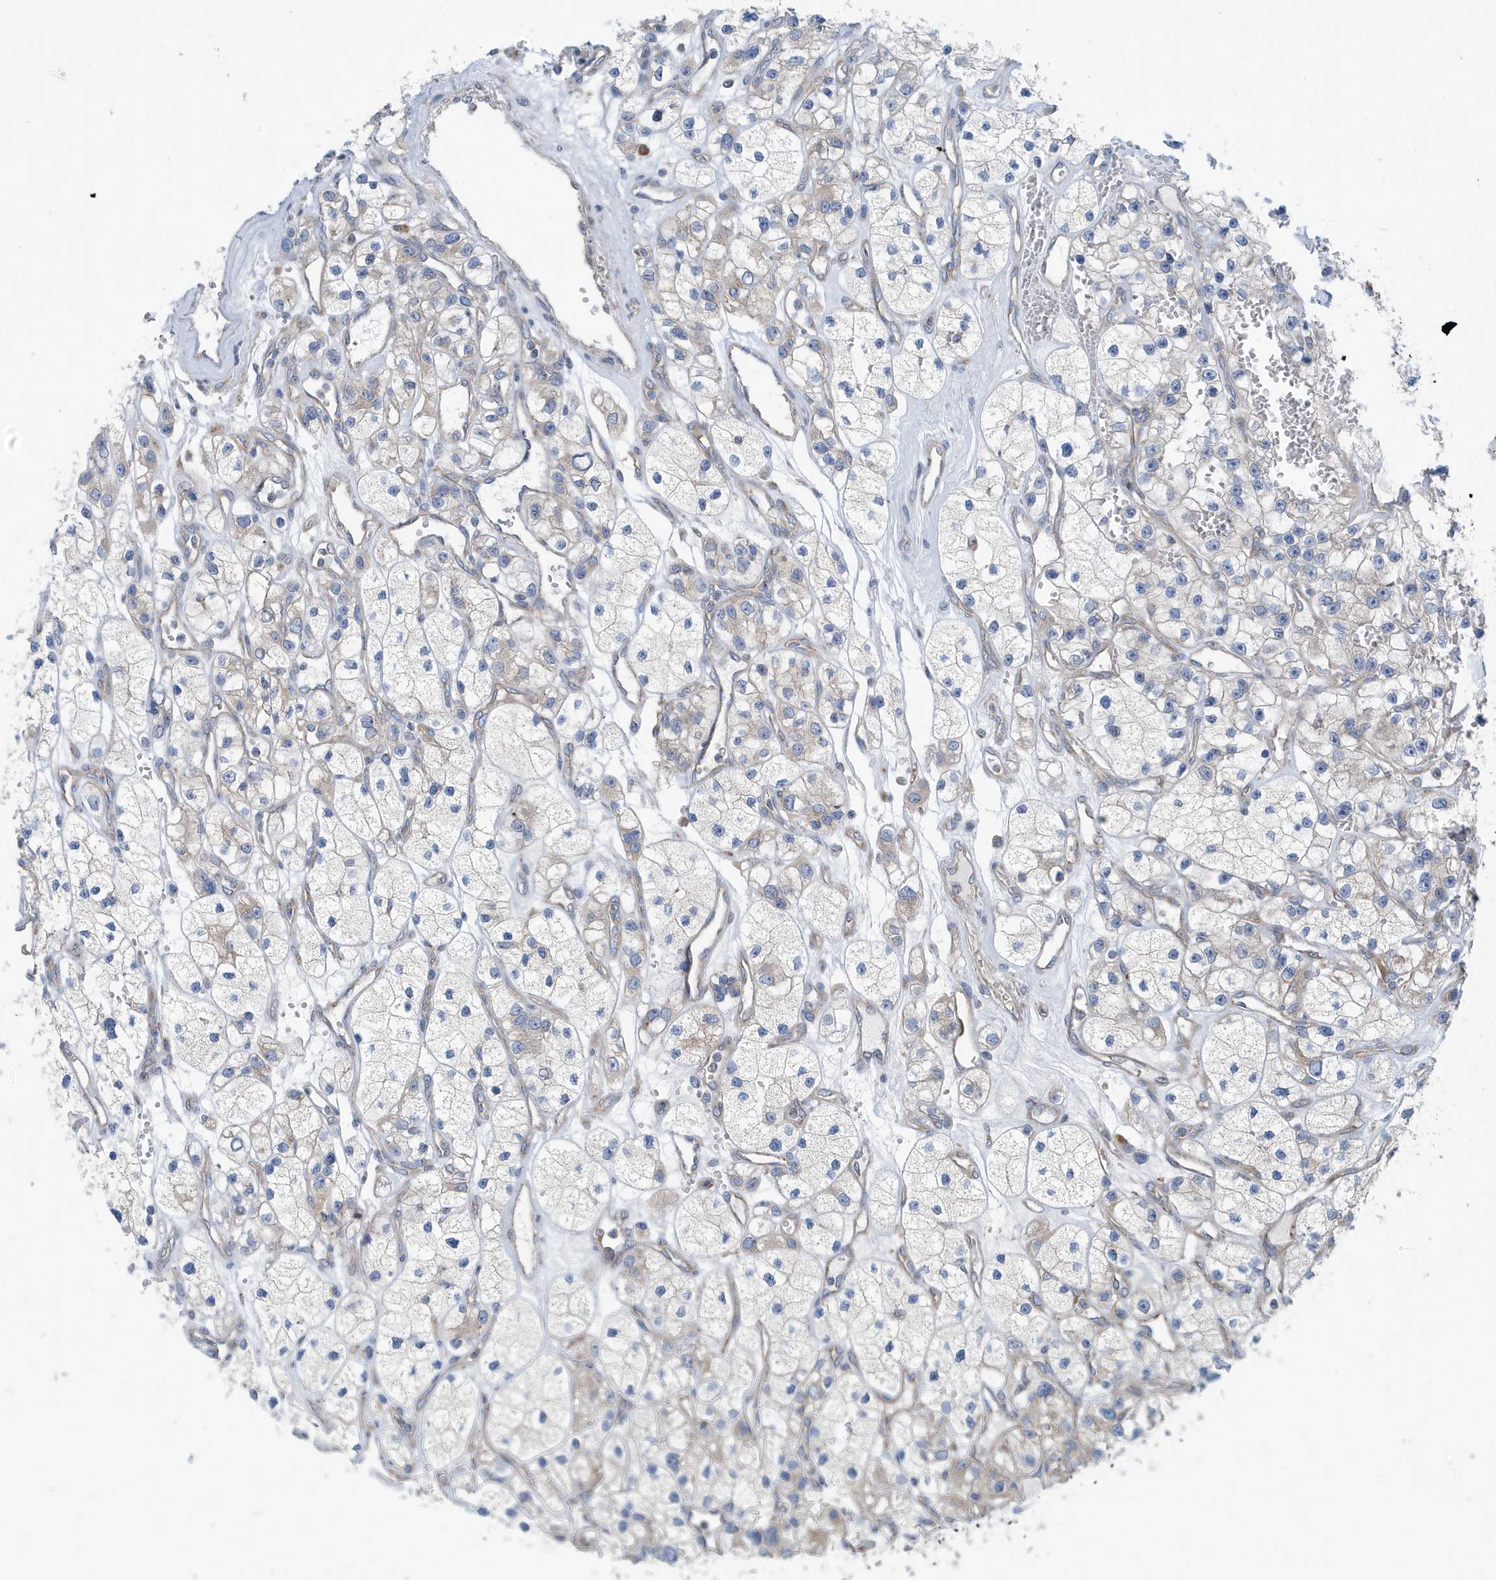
{"staining": {"intensity": "negative", "quantity": "none", "location": "none"}, "tissue": "renal cancer", "cell_type": "Tumor cells", "image_type": "cancer", "snomed": [{"axis": "morphology", "description": "Adenocarcinoma, NOS"}, {"axis": "topography", "description": "Kidney"}], "caption": "Tumor cells are negative for brown protein staining in renal adenocarcinoma.", "gene": "PPM1M", "patient": {"sex": "female", "age": 57}}